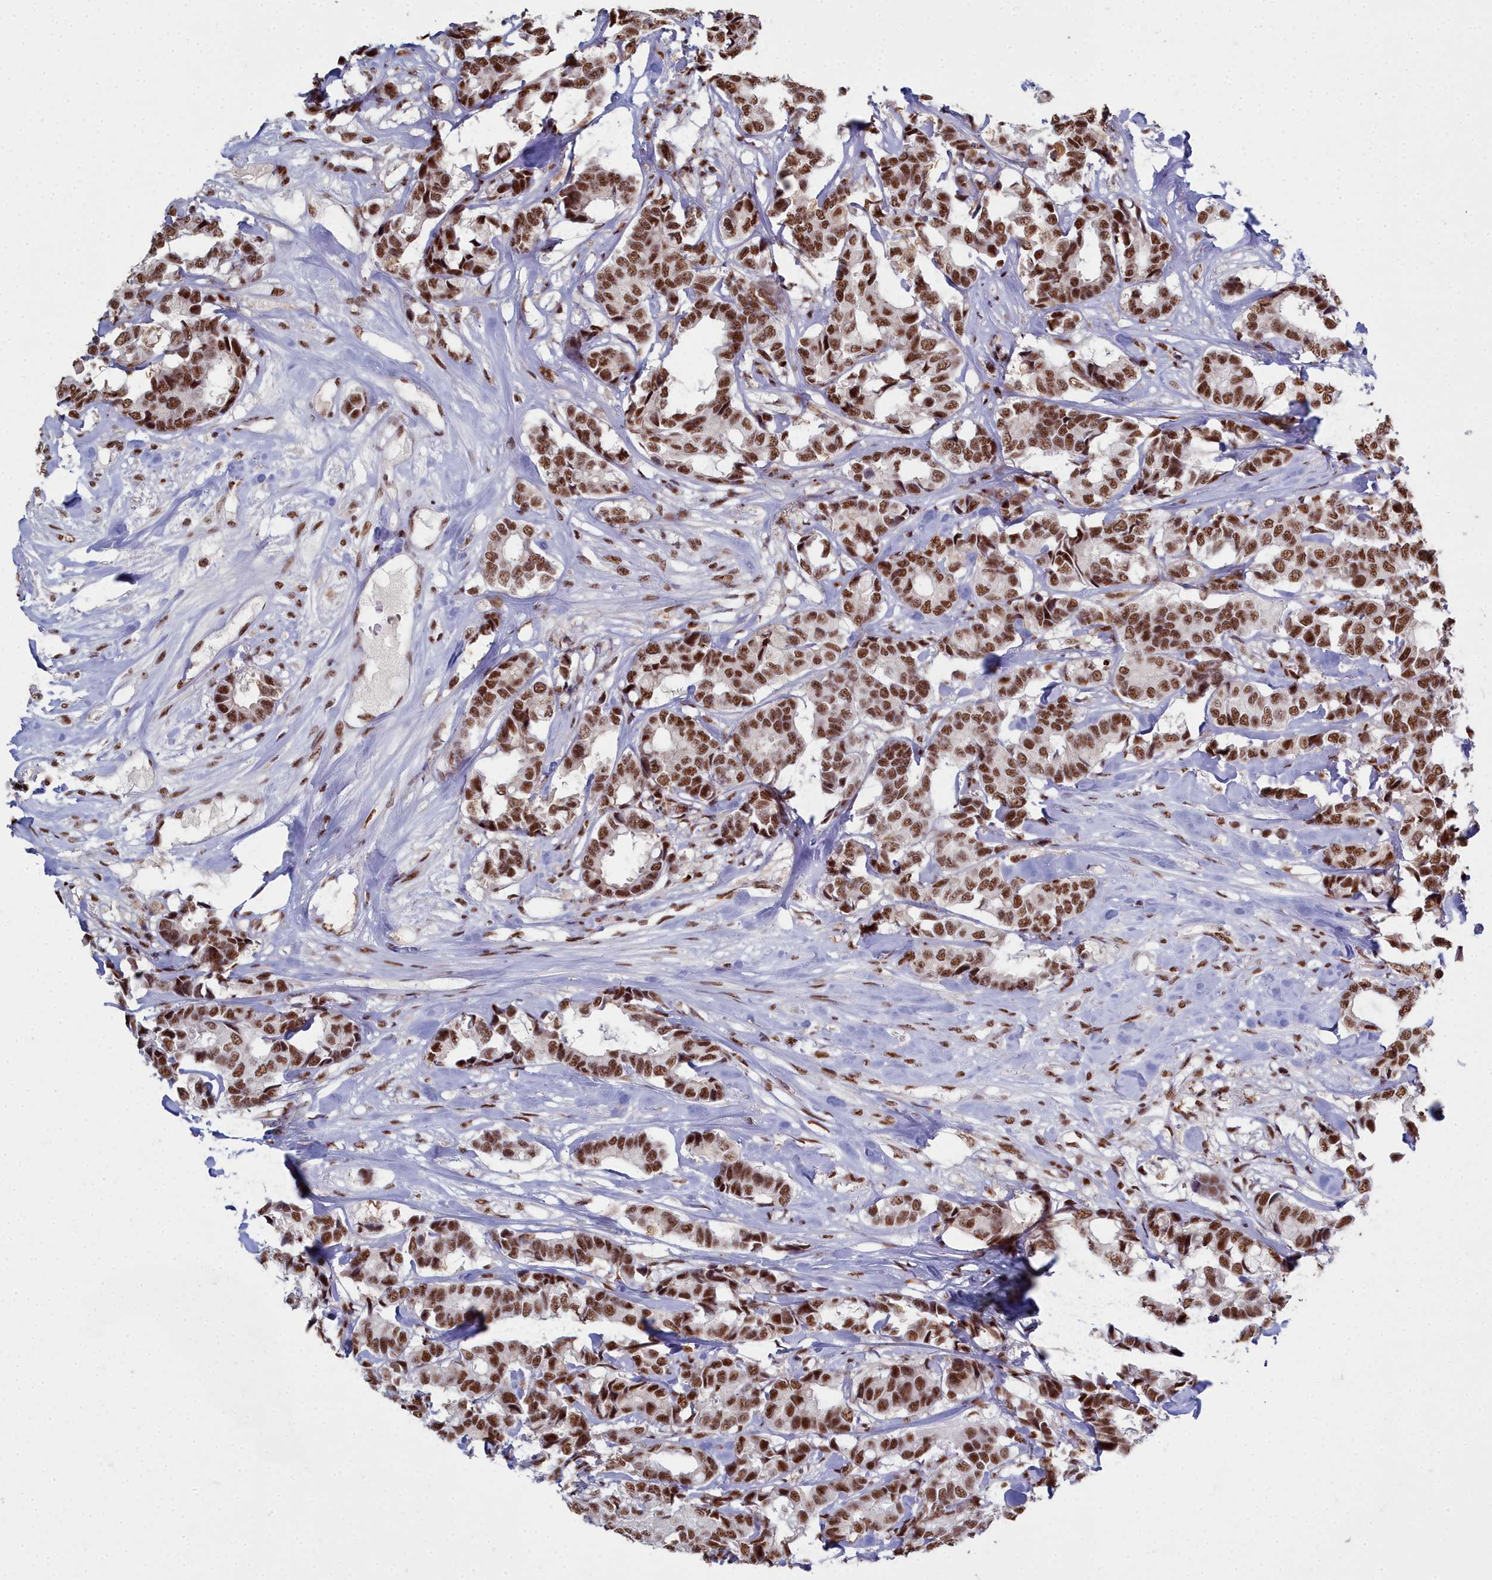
{"staining": {"intensity": "strong", "quantity": ">75%", "location": "nuclear"}, "tissue": "breast cancer", "cell_type": "Tumor cells", "image_type": "cancer", "snomed": [{"axis": "morphology", "description": "Normal tissue, NOS"}, {"axis": "morphology", "description": "Duct carcinoma"}, {"axis": "topography", "description": "Breast"}], "caption": "Breast cancer (intraductal carcinoma) was stained to show a protein in brown. There is high levels of strong nuclear expression in approximately >75% of tumor cells. (DAB (3,3'-diaminobenzidine) = brown stain, brightfield microscopy at high magnification).", "gene": "SF3B3", "patient": {"sex": "female", "age": 87}}